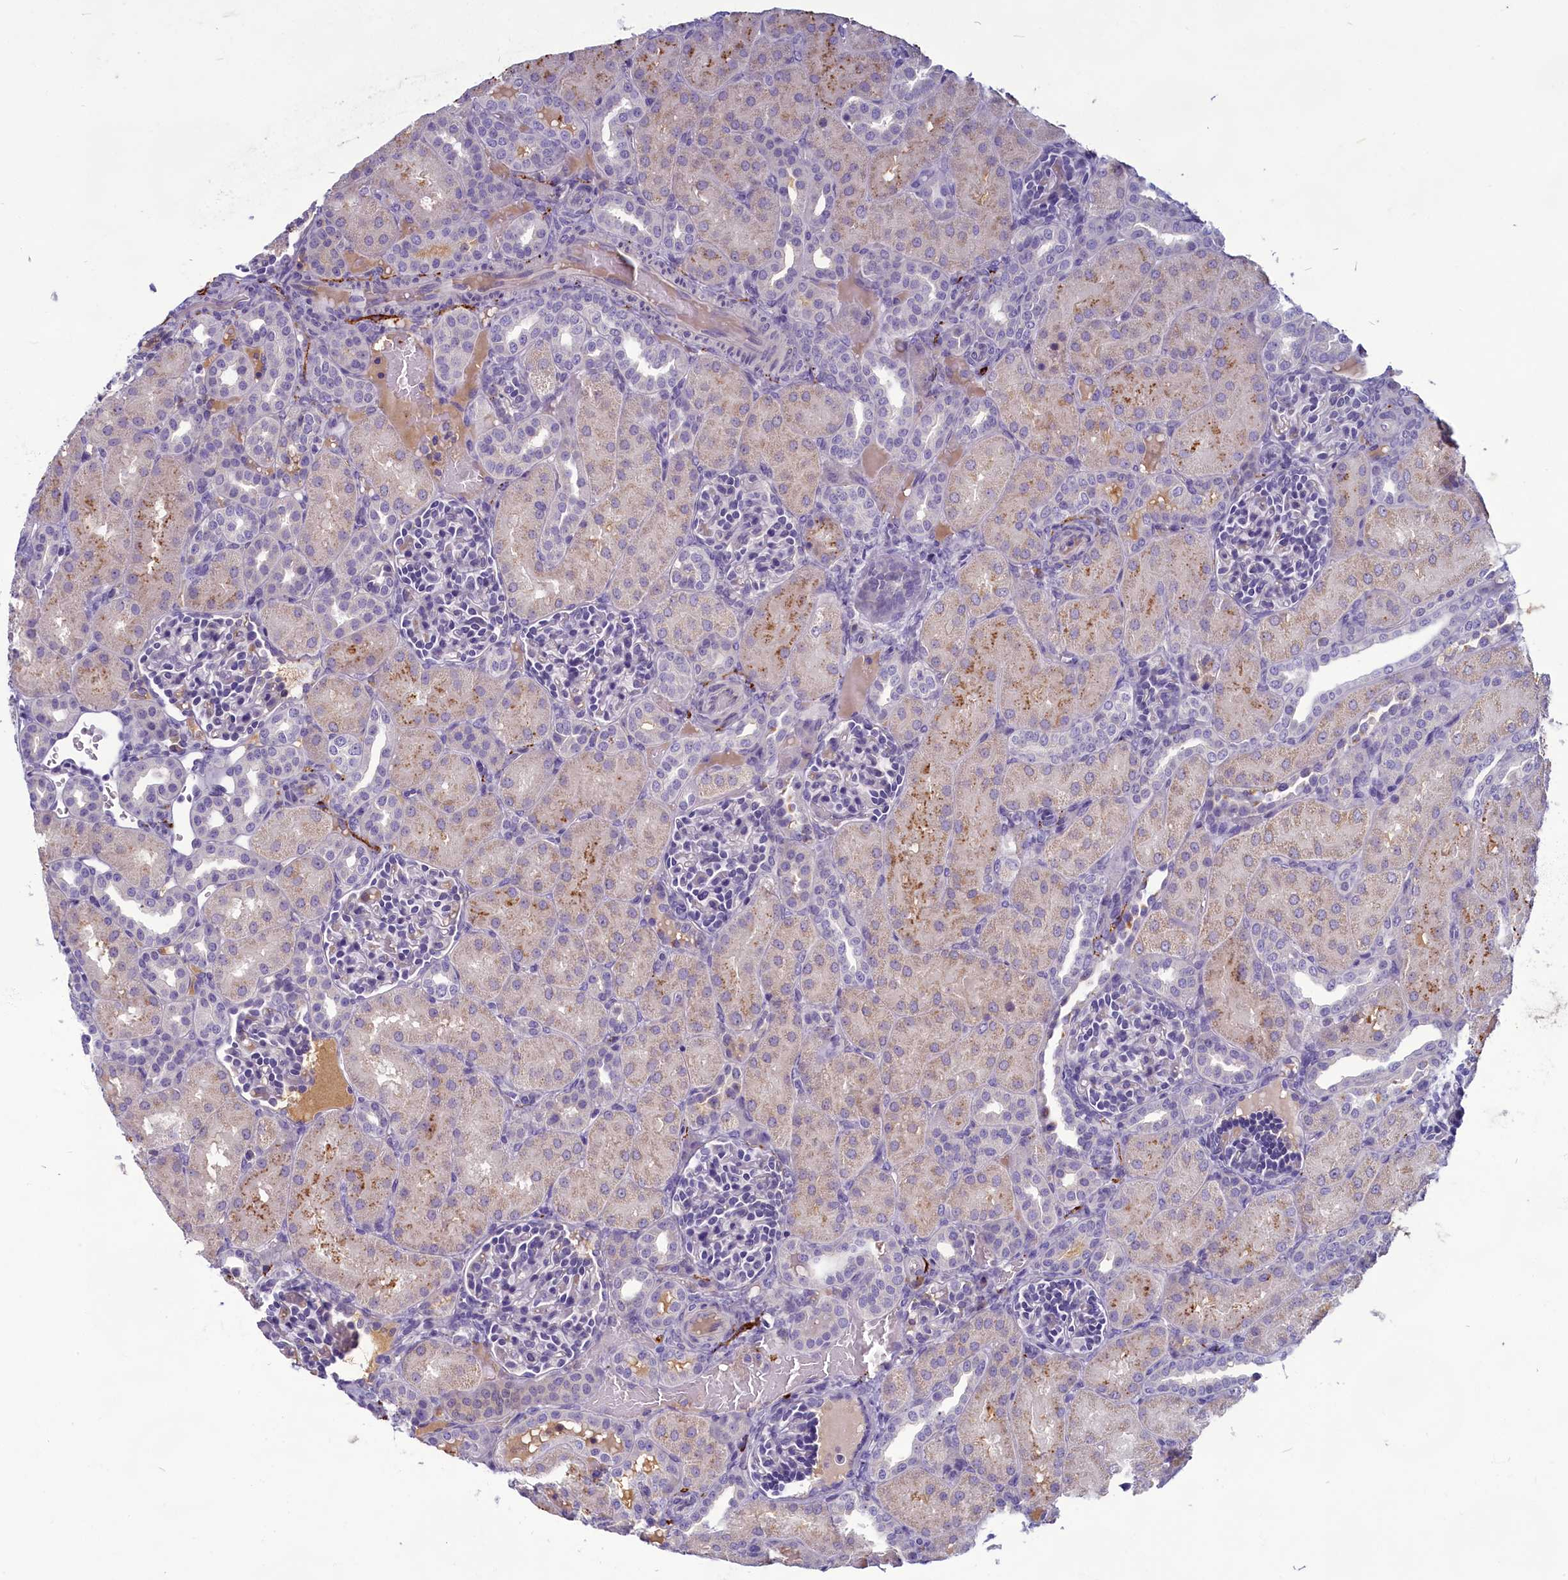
{"staining": {"intensity": "negative", "quantity": "none", "location": "none"}, "tissue": "kidney", "cell_type": "Cells in glomeruli", "image_type": "normal", "snomed": [{"axis": "morphology", "description": "Normal tissue, NOS"}, {"axis": "topography", "description": "Kidney"}], "caption": "An image of kidney stained for a protein displays no brown staining in cells in glomeruli.", "gene": "SV2C", "patient": {"sex": "male", "age": 1}}